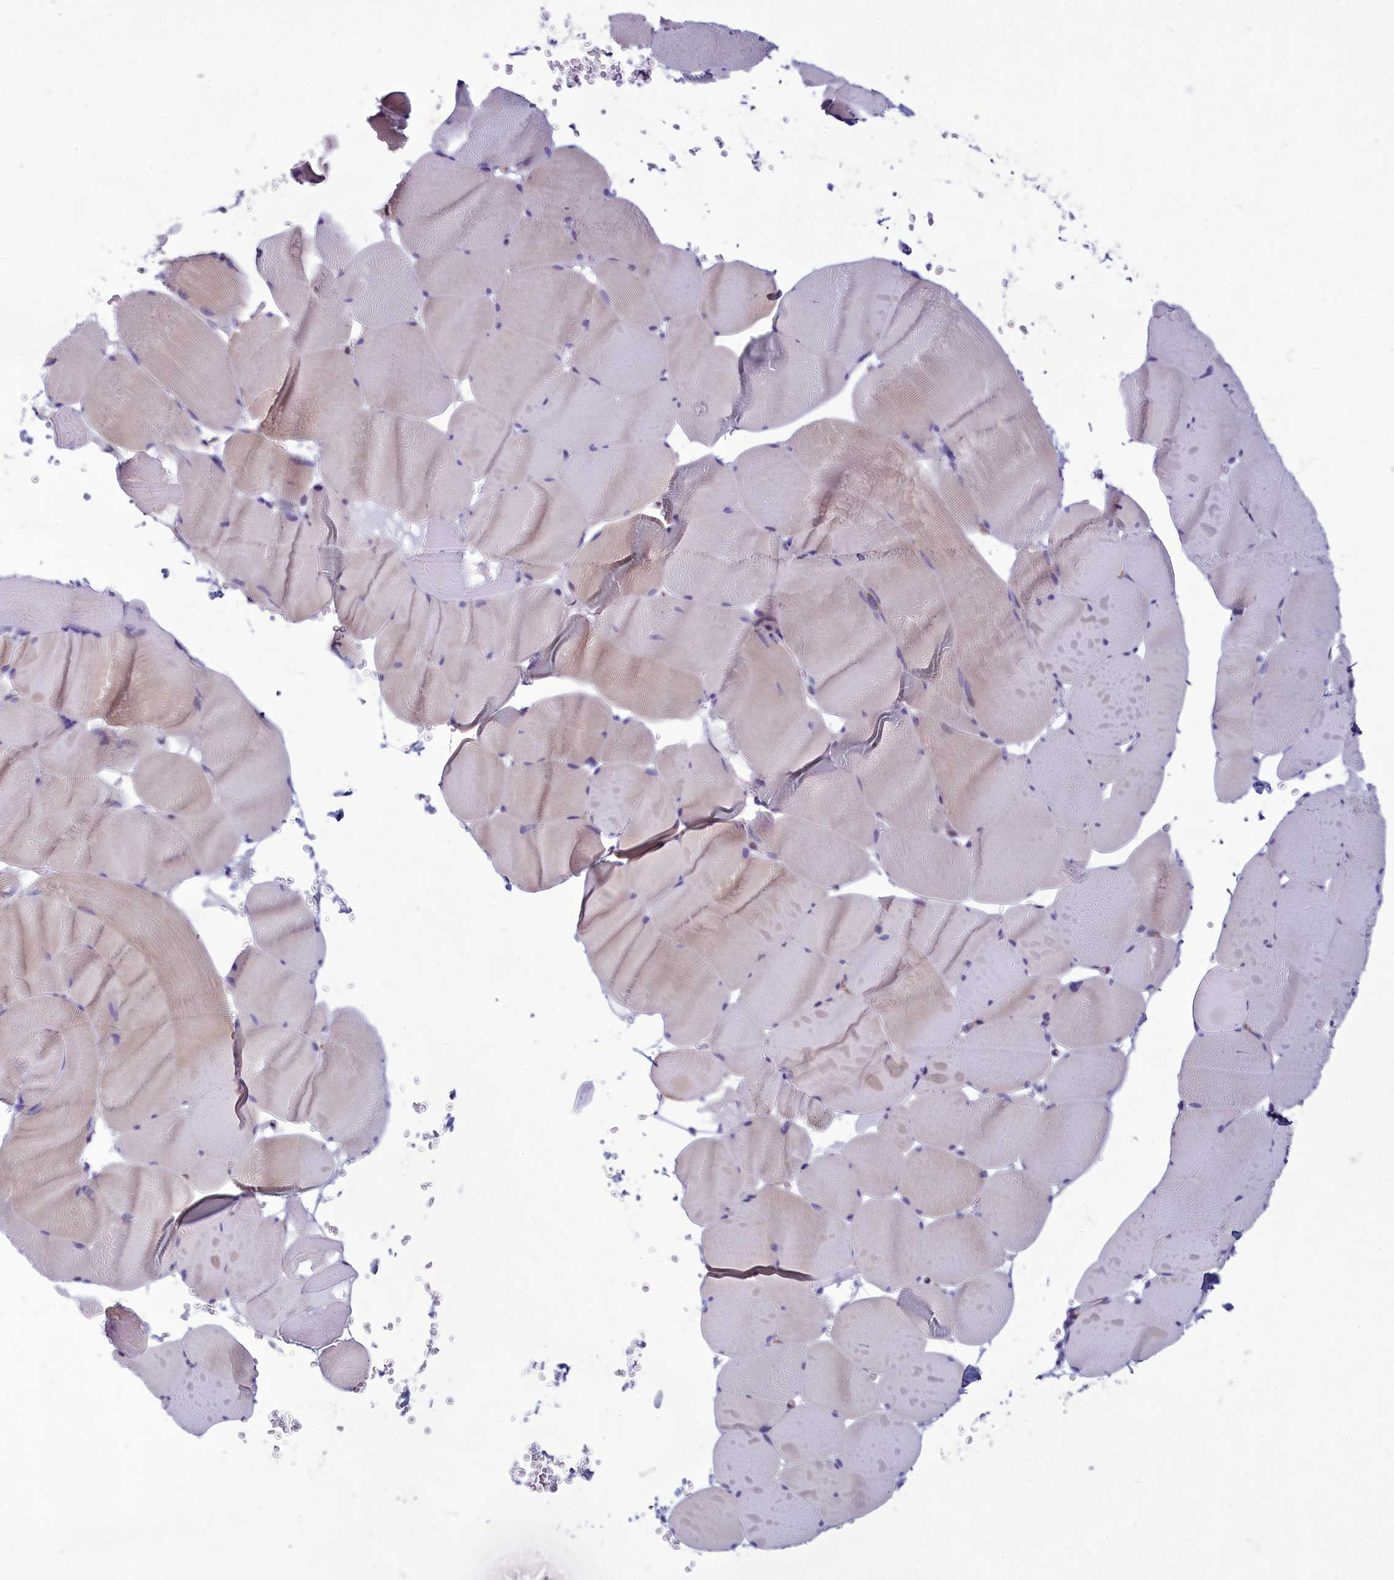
{"staining": {"intensity": "weak", "quantity": "<25%", "location": "cytoplasmic/membranous"}, "tissue": "skeletal muscle", "cell_type": "Myocytes", "image_type": "normal", "snomed": [{"axis": "morphology", "description": "Normal tissue, NOS"}, {"axis": "topography", "description": "Skeletal muscle"}], "caption": "High magnification brightfield microscopy of unremarkable skeletal muscle stained with DAB (brown) and counterstained with hematoxylin (blue): myocytes show no significant expression.", "gene": "CENATAC", "patient": {"sex": "male", "age": 62}}